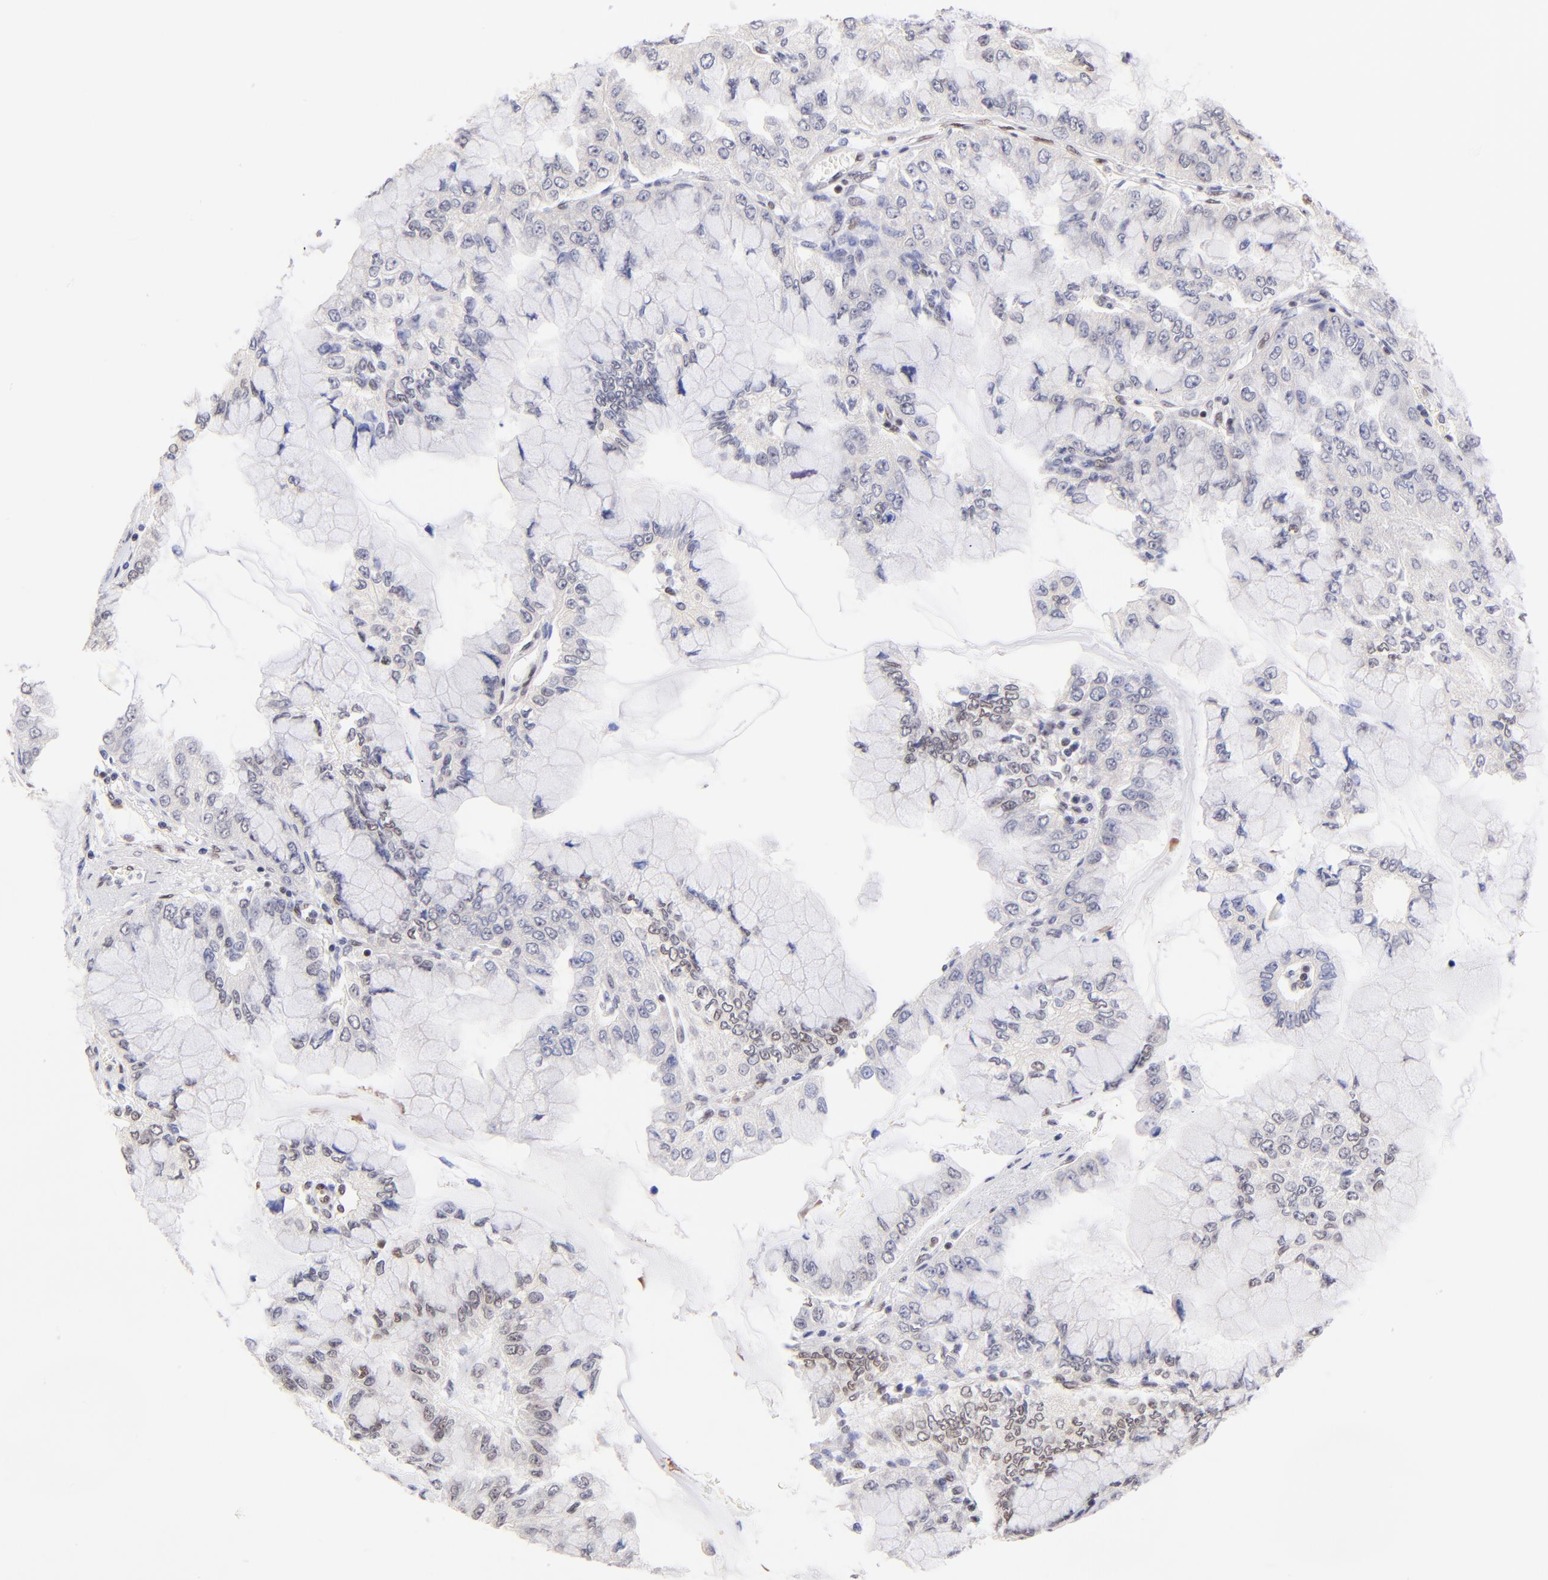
{"staining": {"intensity": "weak", "quantity": "25%-75%", "location": "nuclear"}, "tissue": "liver cancer", "cell_type": "Tumor cells", "image_type": "cancer", "snomed": [{"axis": "morphology", "description": "Cholangiocarcinoma"}, {"axis": "topography", "description": "Liver"}], "caption": "Liver cancer was stained to show a protein in brown. There is low levels of weak nuclear expression in about 25%-75% of tumor cells. The staining was performed using DAB, with brown indicating positive protein expression. Nuclei are stained blue with hematoxylin.", "gene": "MIDEAS", "patient": {"sex": "female", "age": 79}}